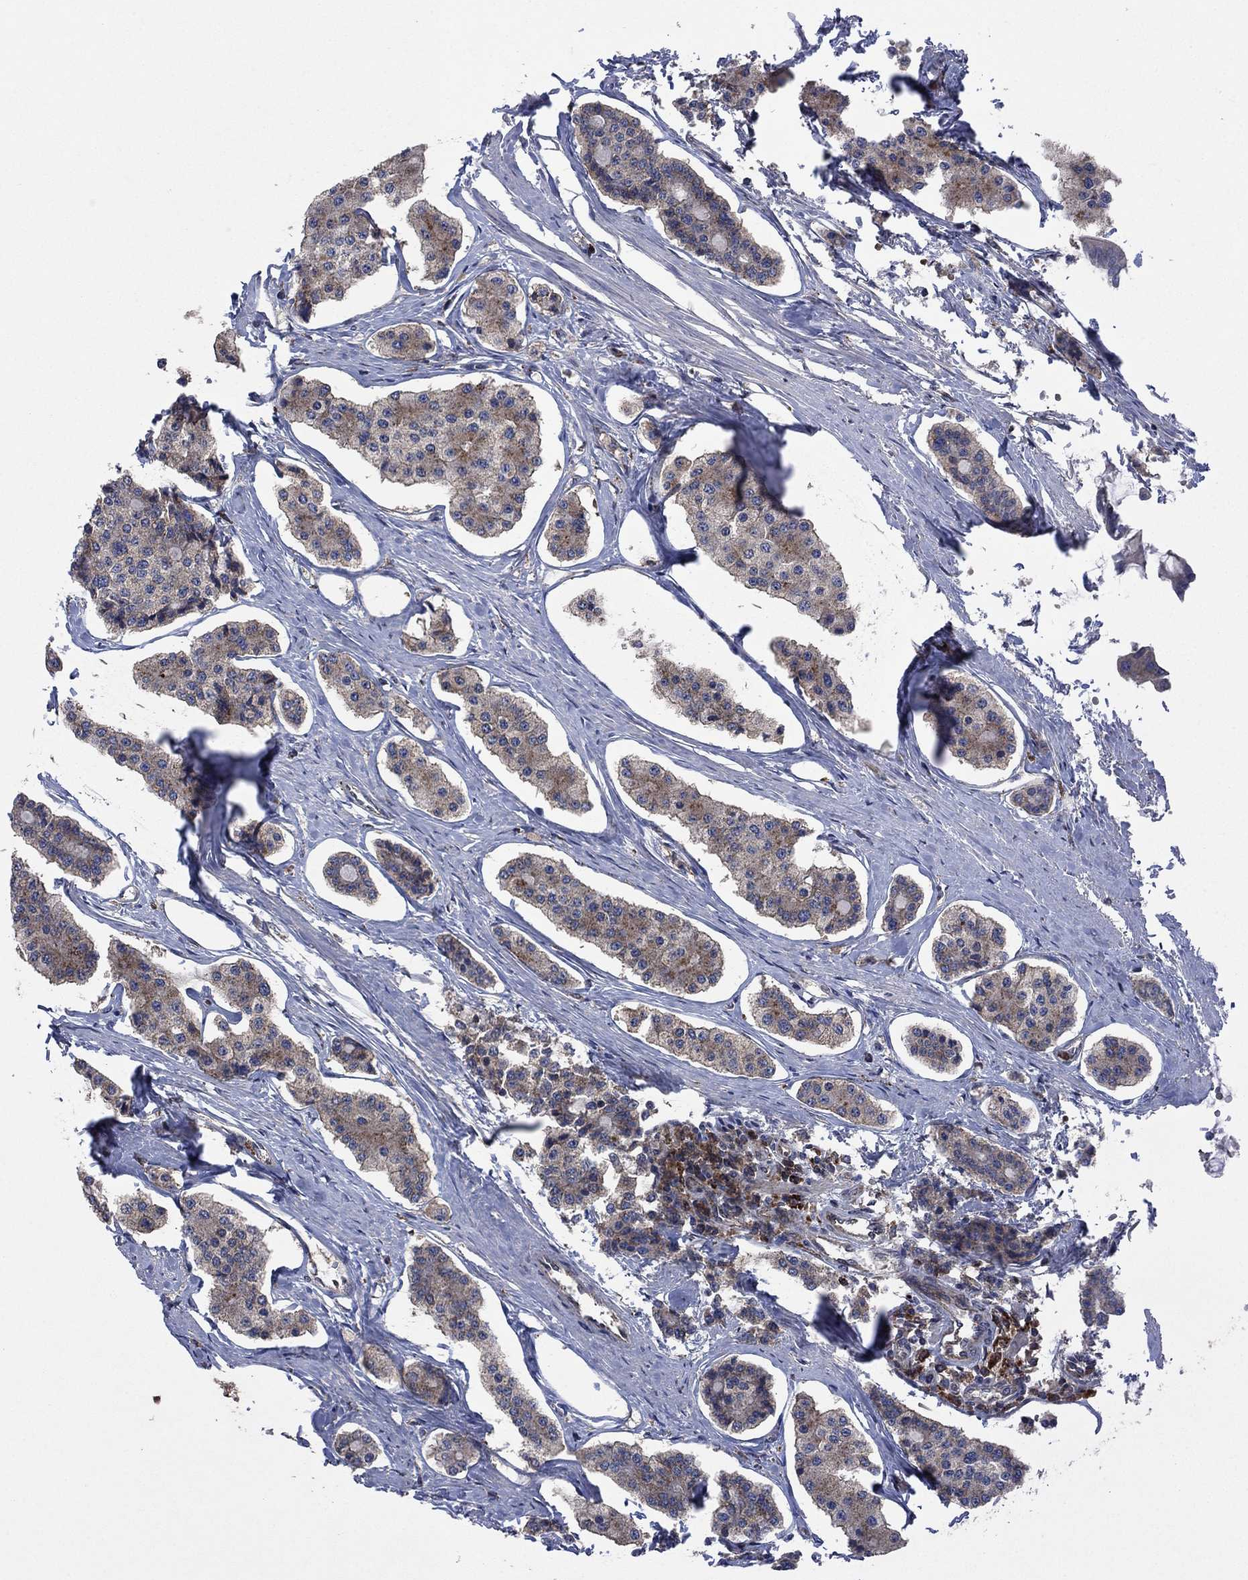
{"staining": {"intensity": "moderate", "quantity": "<25%", "location": "cytoplasmic/membranous"}, "tissue": "carcinoid", "cell_type": "Tumor cells", "image_type": "cancer", "snomed": [{"axis": "morphology", "description": "Carcinoid, malignant, NOS"}, {"axis": "topography", "description": "Small intestine"}], "caption": "Immunohistochemistry (DAB) staining of human malignant carcinoid reveals moderate cytoplasmic/membranous protein positivity in about <25% of tumor cells.", "gene": "MEA1", "patient": {"sex": "female", "age": 65}}